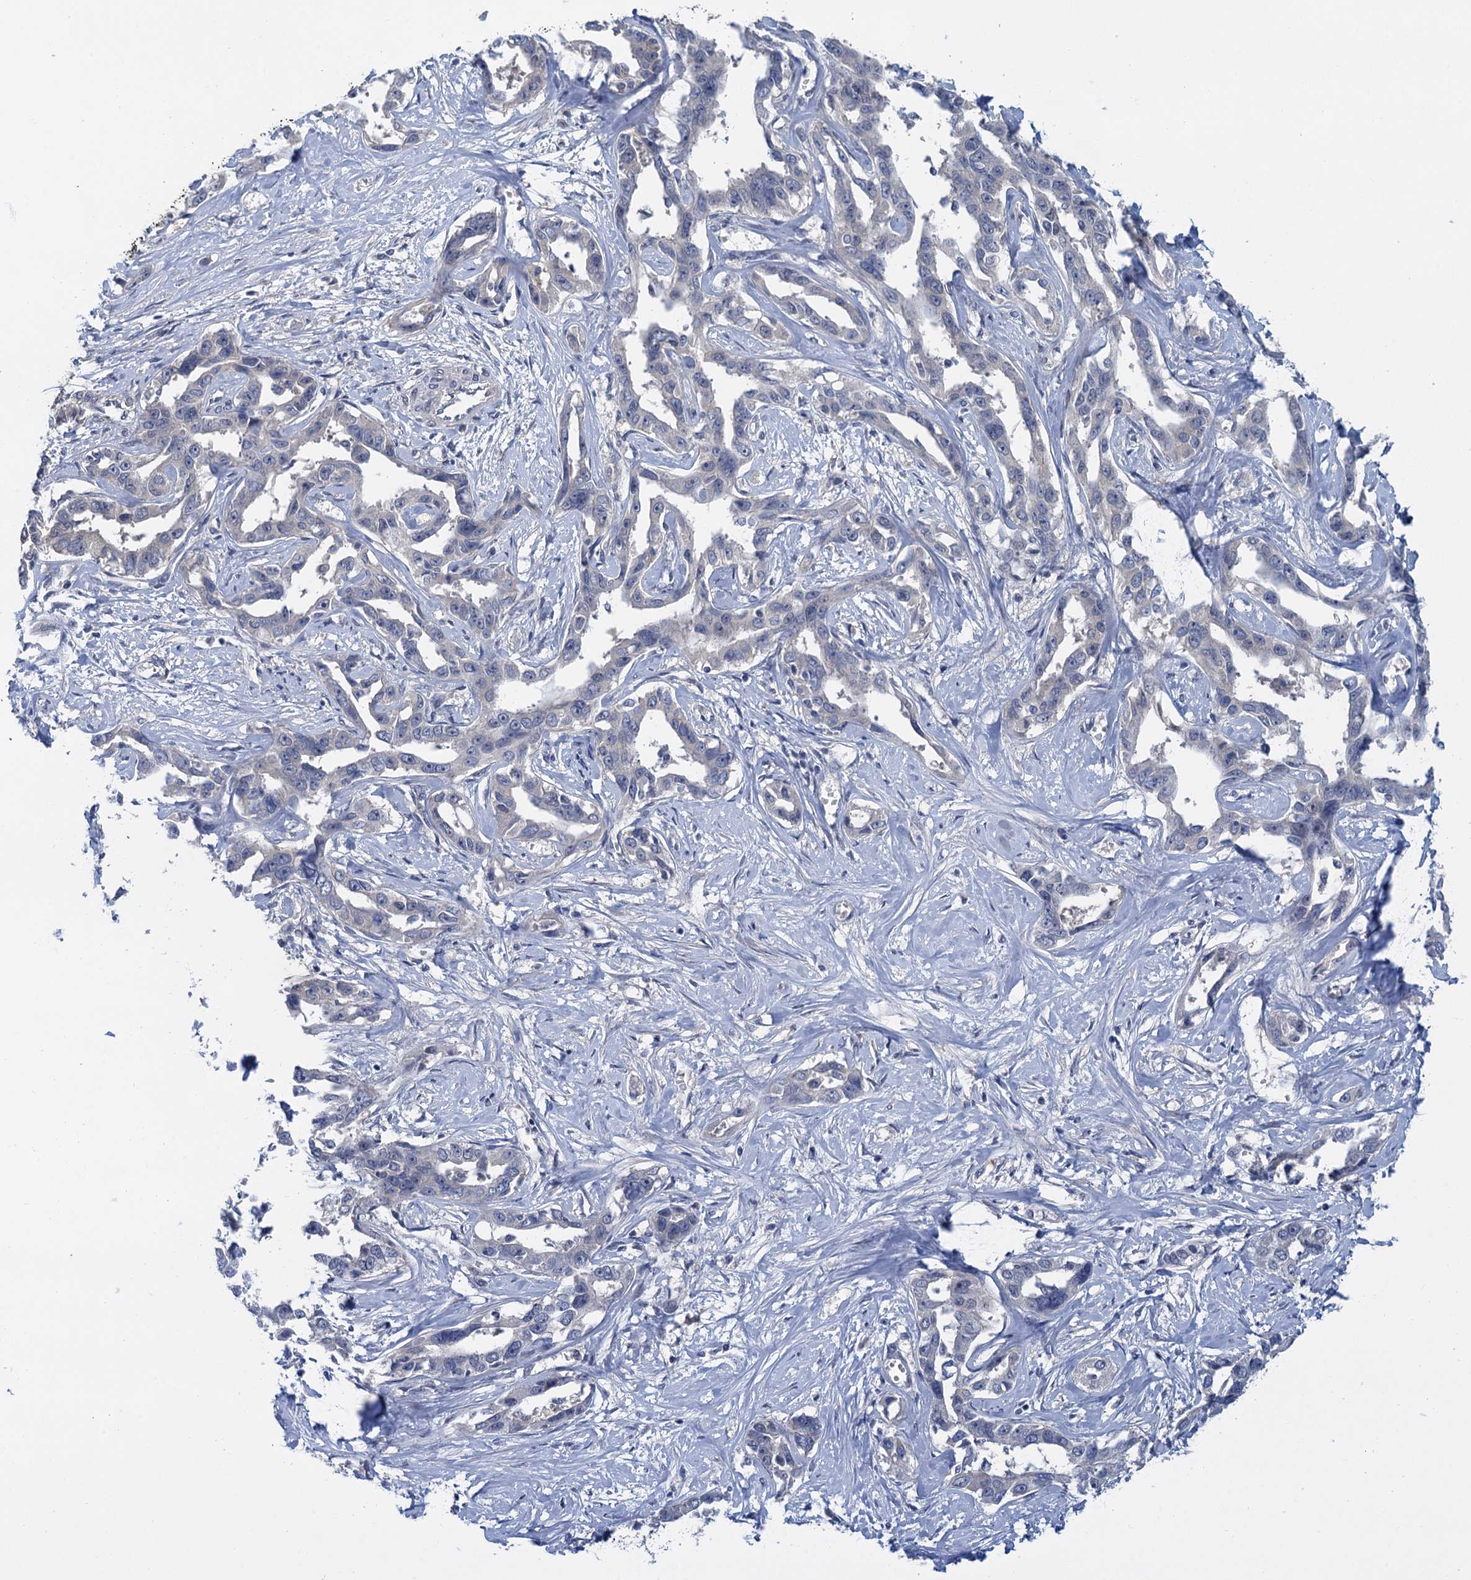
{"staining": {"intensity": "negative", "quantity": "none", "location": "none"}, "tissue": "liver cancer", "cell_type": "Tumor cells", "image_type": "cancer", "snomed": [{"axis": "morphology", "description": "Cholangiocarcinoma"}, {"axis": "topography", "description": "Liver"}], "caption": "High magnification brightfield microscopy of liver cholangiocarcinoma stained with DAB (brown) and counterstained with hematoxylin (blue): tumor cells show no significant positivity.", "gene": "MRFAP1", "patient": {"sex": "male", "age": 59}}